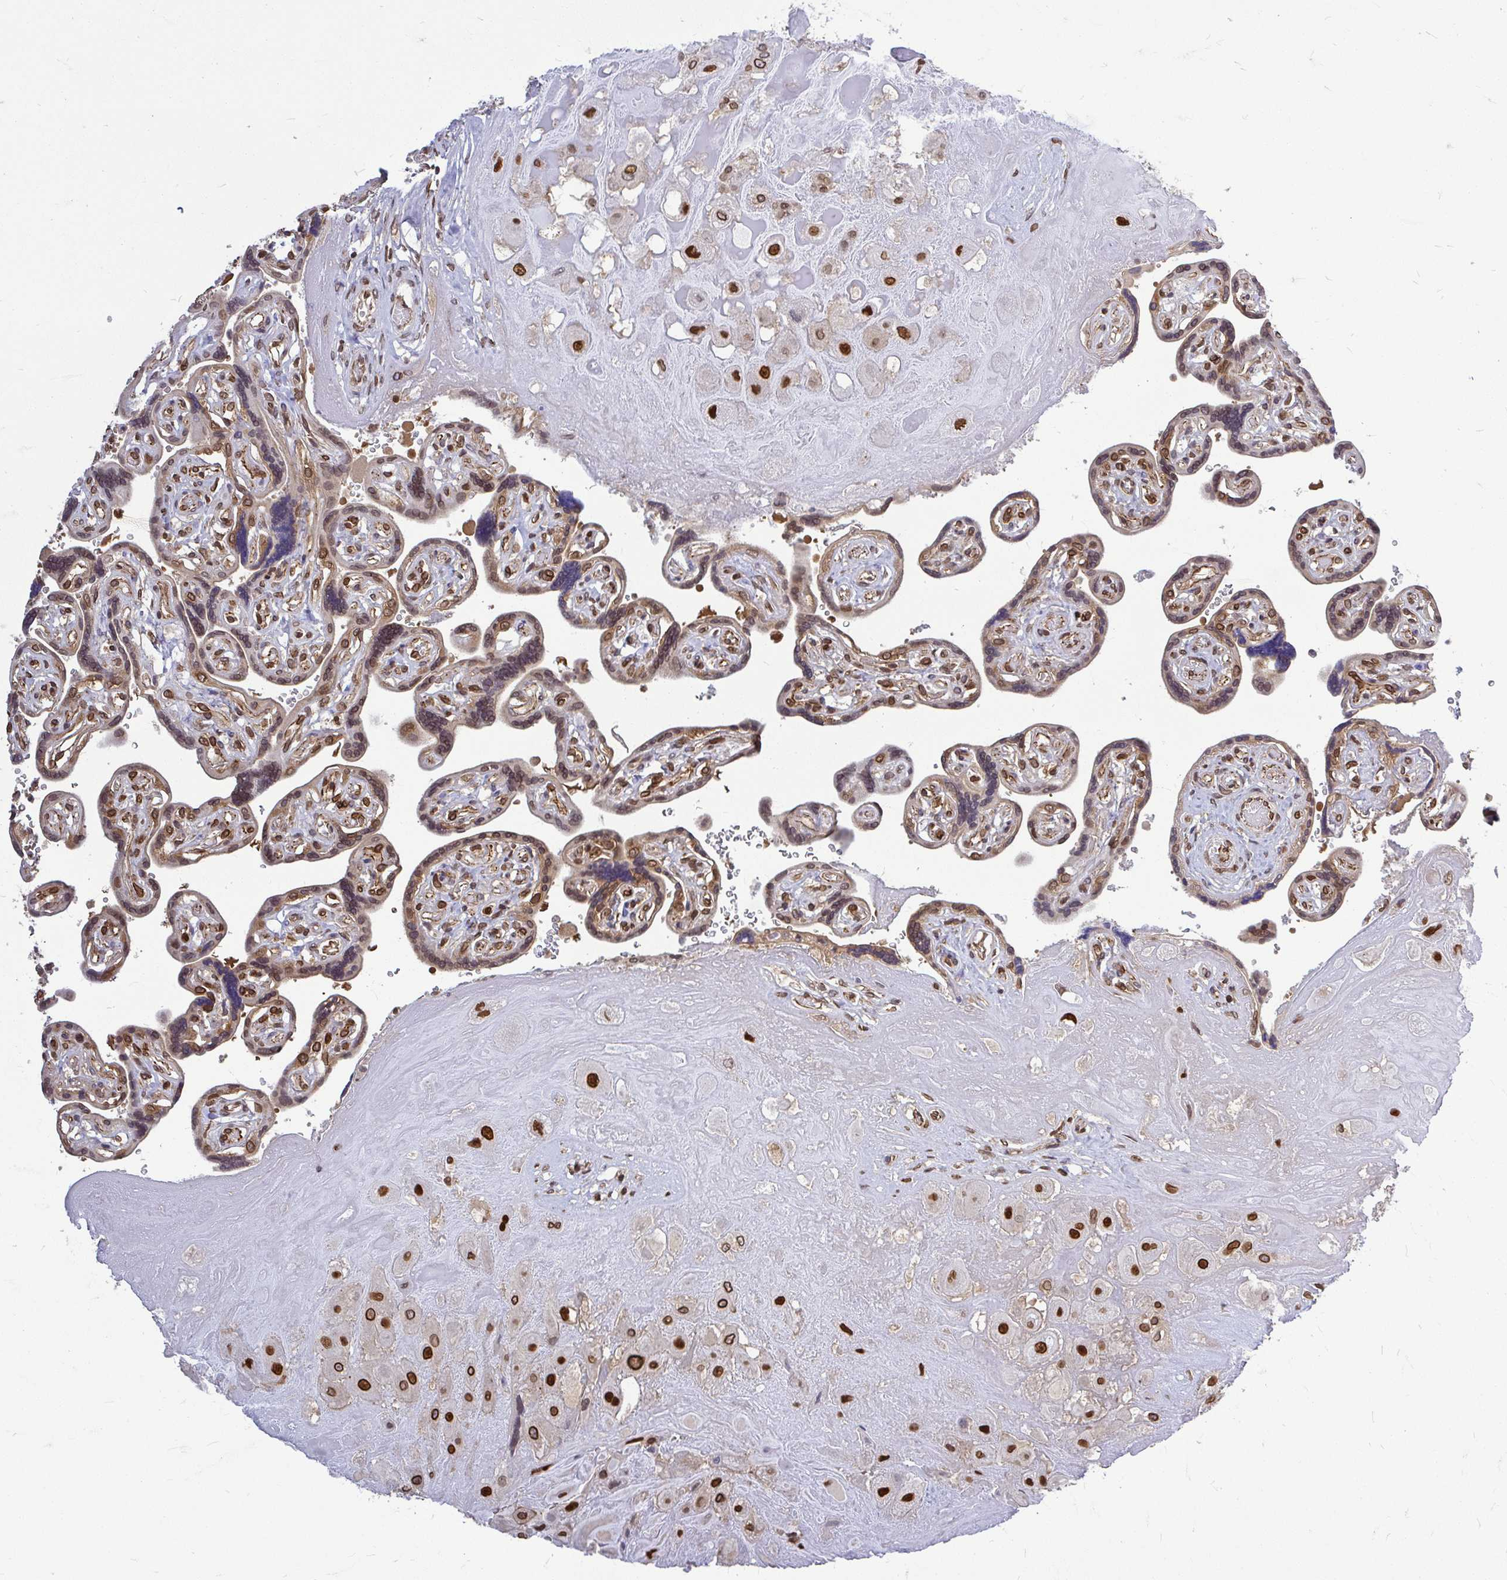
{"staining": {"intensity": "strong", "quantity": ">75%", "location": "cytoplasmic/membranous,nuclear"}, "tissue": "placenta", "cell_type": "Decidual cells", "image_type": "normal", "snomed": [{"axis": "morphology", "description": "Normal tissue, NOS"}, {"axis": "topography", "description": "Placenta"}], "caption": "Immunohistochemical staining of benign human placenta reveals >75% levels of strong cytoplasmic/membranous,nuclear protein positivity in about >75% of decidual cells. (IHC, brightfield microscopy, high magnification).", "gene": "XPO1", "patient": {"sex": "female", "age": 32}}